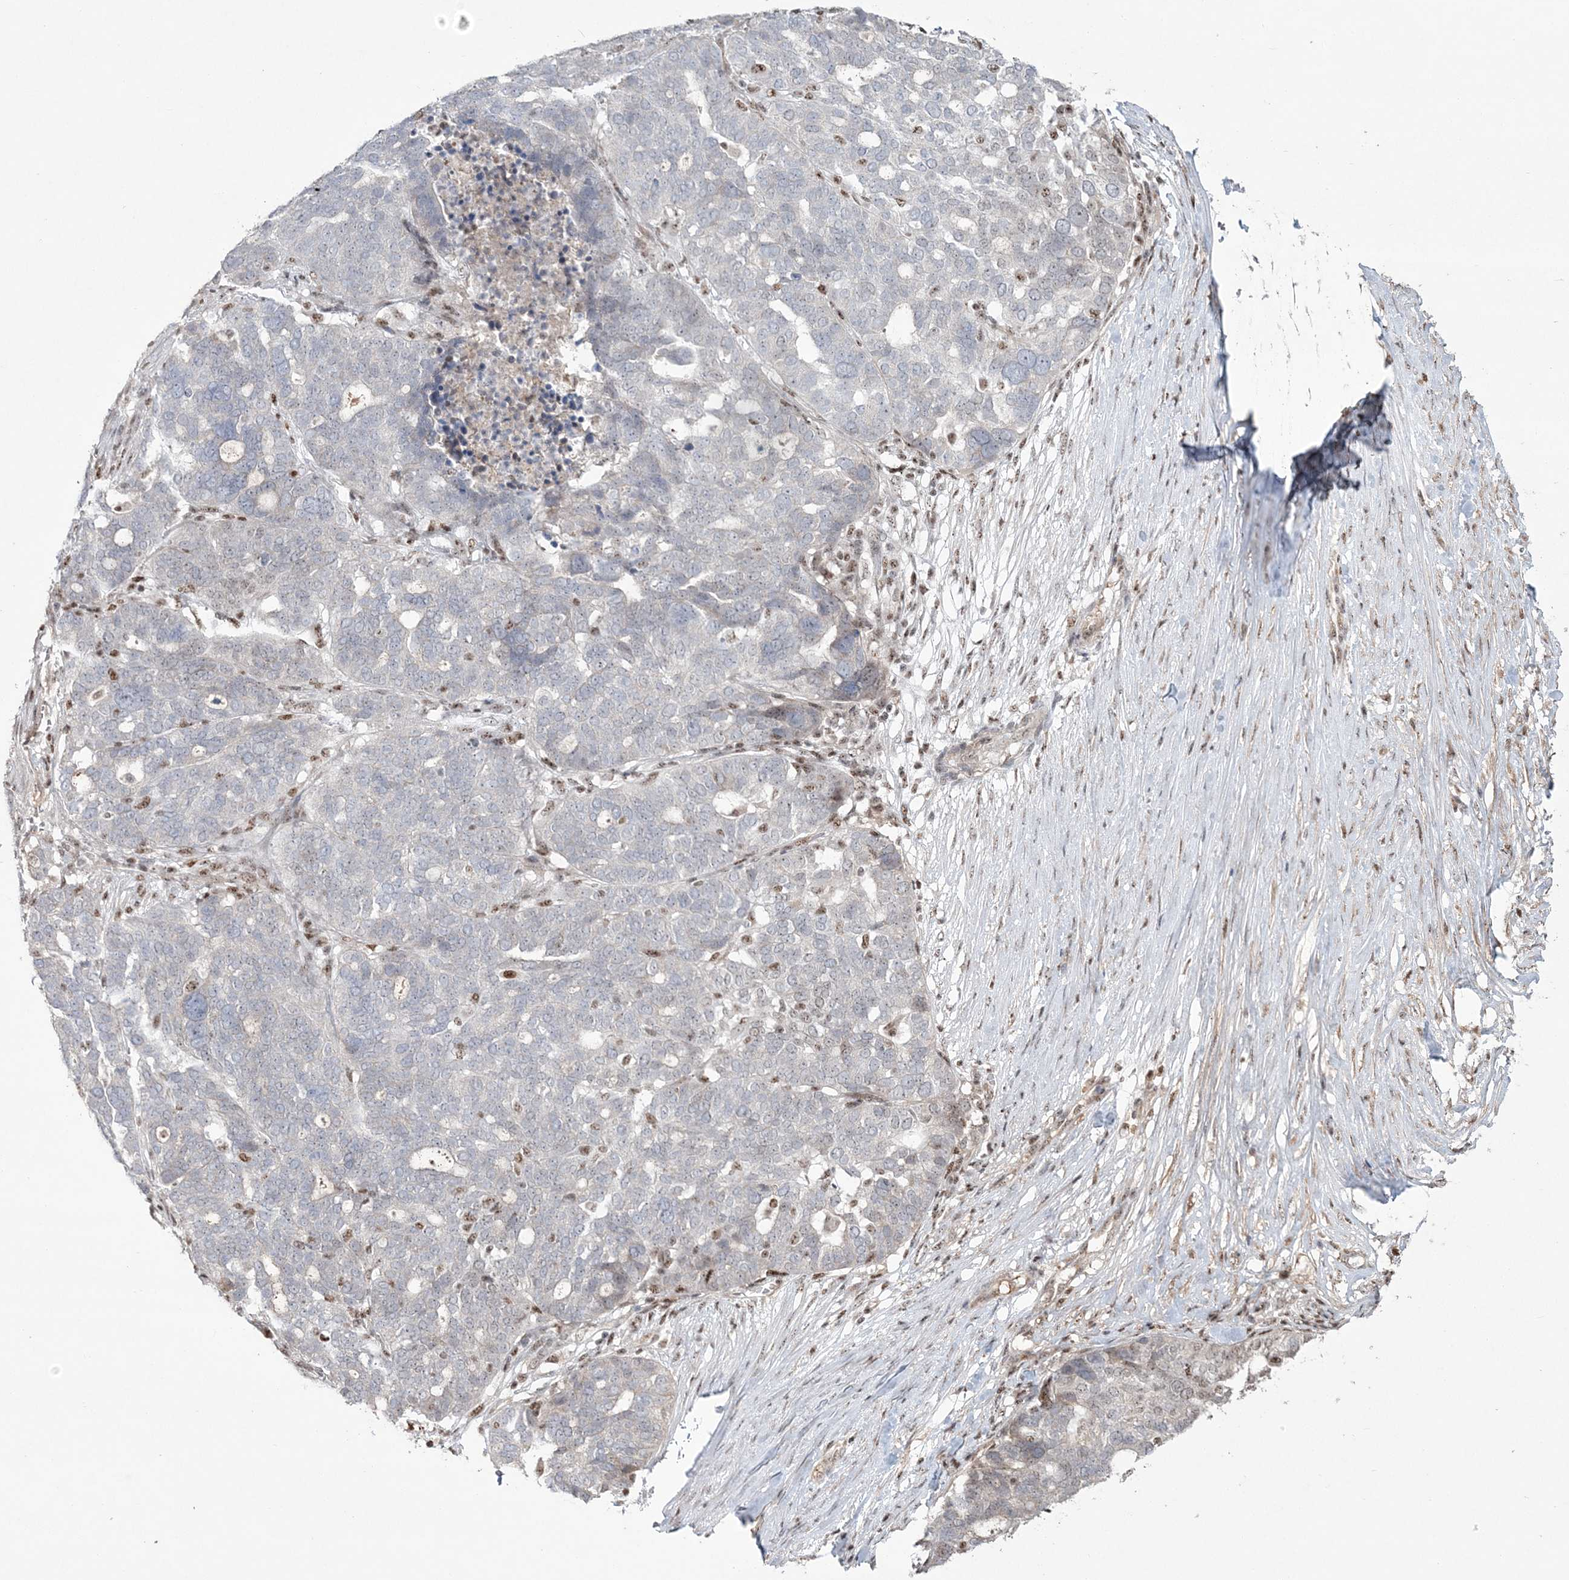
{"staining": {"intensity": "negative", "quantity": "none", "location": "none"}, "tissue": "ovarian cancer", "cell_type": "Tumor cells", "image_type": "cancer", "snomed": [{"axis": "morphology", "description": "Cystadenocarcinoma, serous, NOS"}, {"axis": "topography", "description": "Ovary"}], "caption": "The immunohistochemistry (IHC) image has no significant expression in tumor cells of serous cystadenocarcinoma (ovarian) tissue.", "gene": "RBM17", "patient": {"sex": "female", "age": 59}}